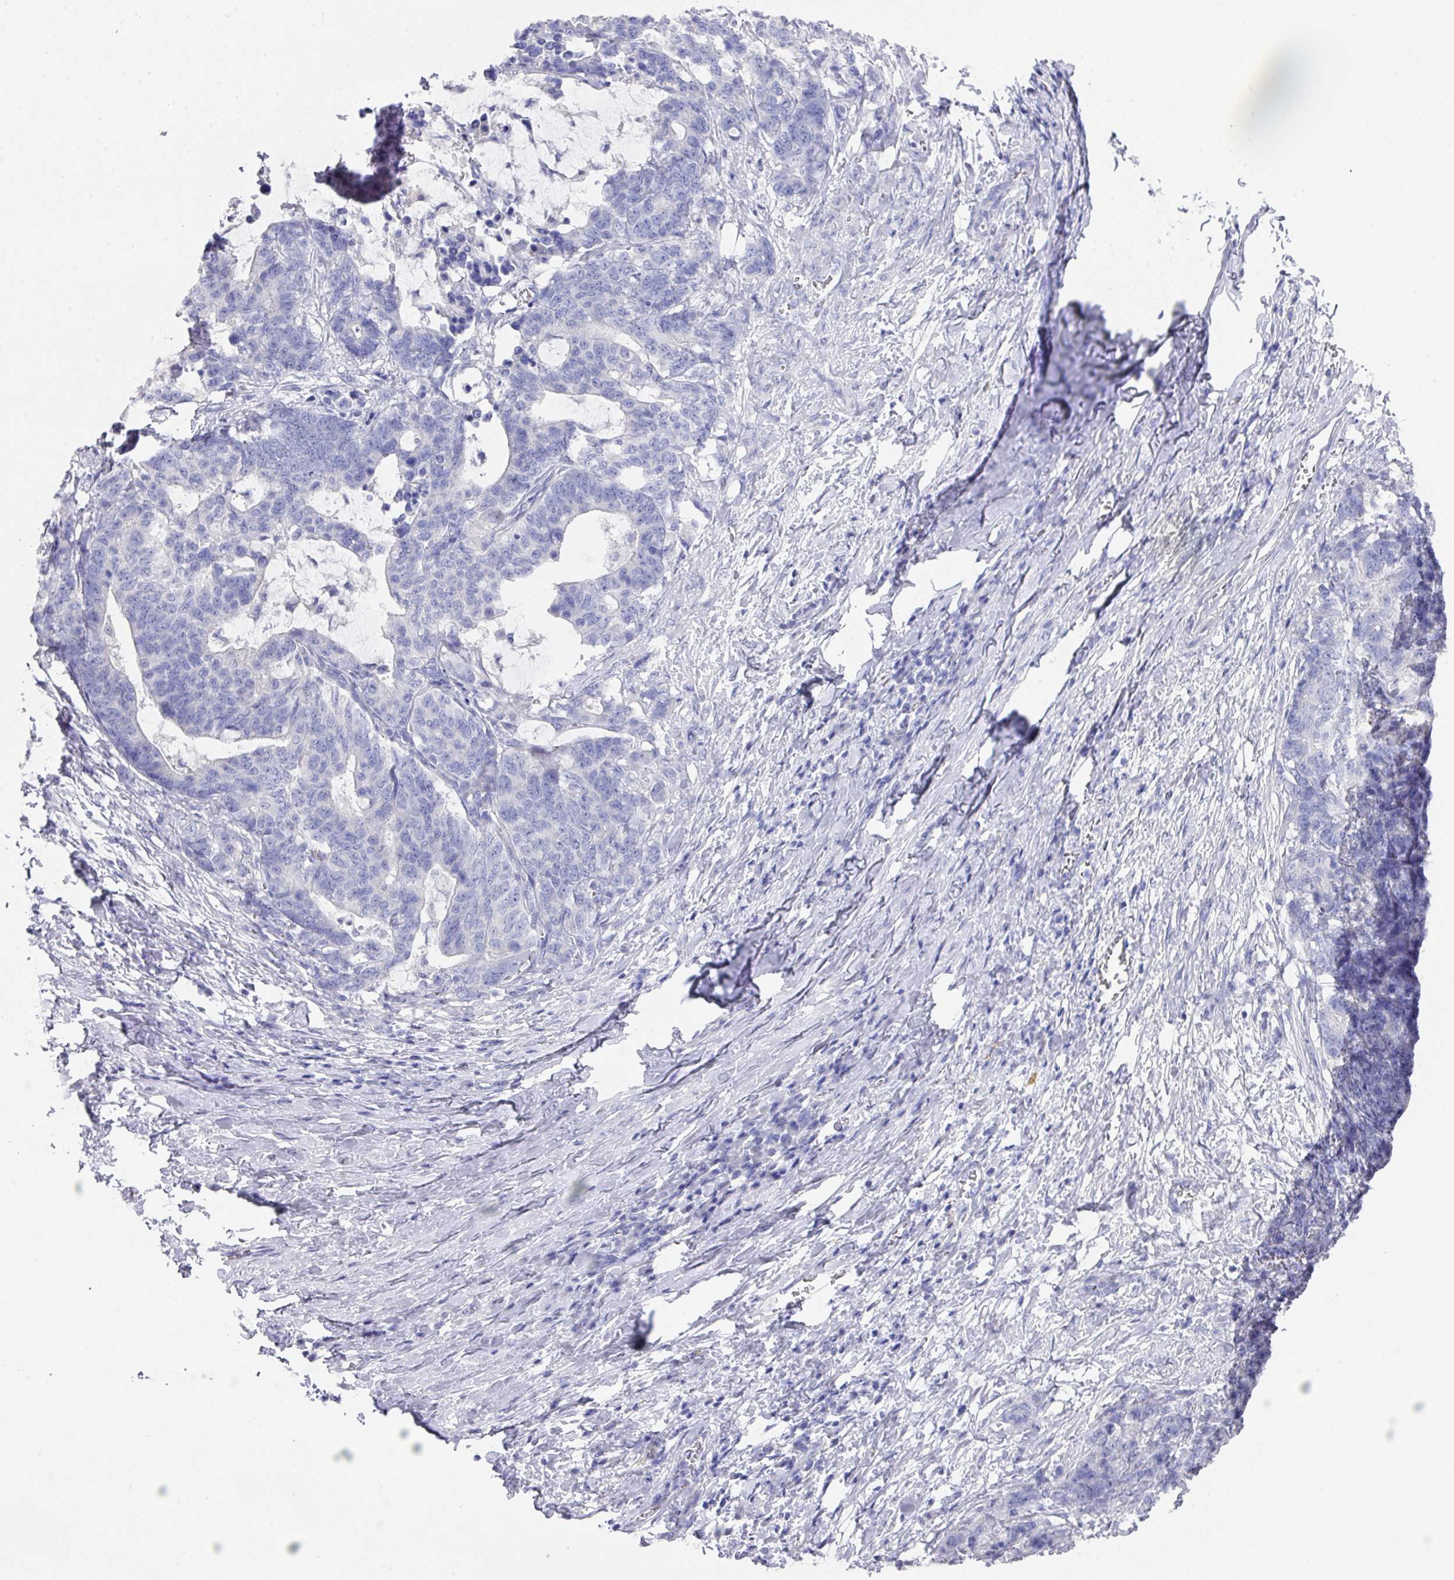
{"staining": {"intensity": "negative", "quantity": "none", "location": "none"}, "tissue": "stomach cancer", "cell_type": "Tumor cells", "image_type": "cancer", "snomed": [{"axis": "morphology", "description": "Normal tissue, NOS"}, {"axis": "morphology", "description": "Adenocarcinoma, NOS"}, {"axis": "topography", "description": "Stomach"}], "caption": "DAB (3,3'-diaminobenzidine) immunohistochemical staining of adenocarcinoma (stomach) demonstrates no significant positivity in tumor cells.", "gene": "DAZL", "patient": {"sex": "female", "age": 64}}